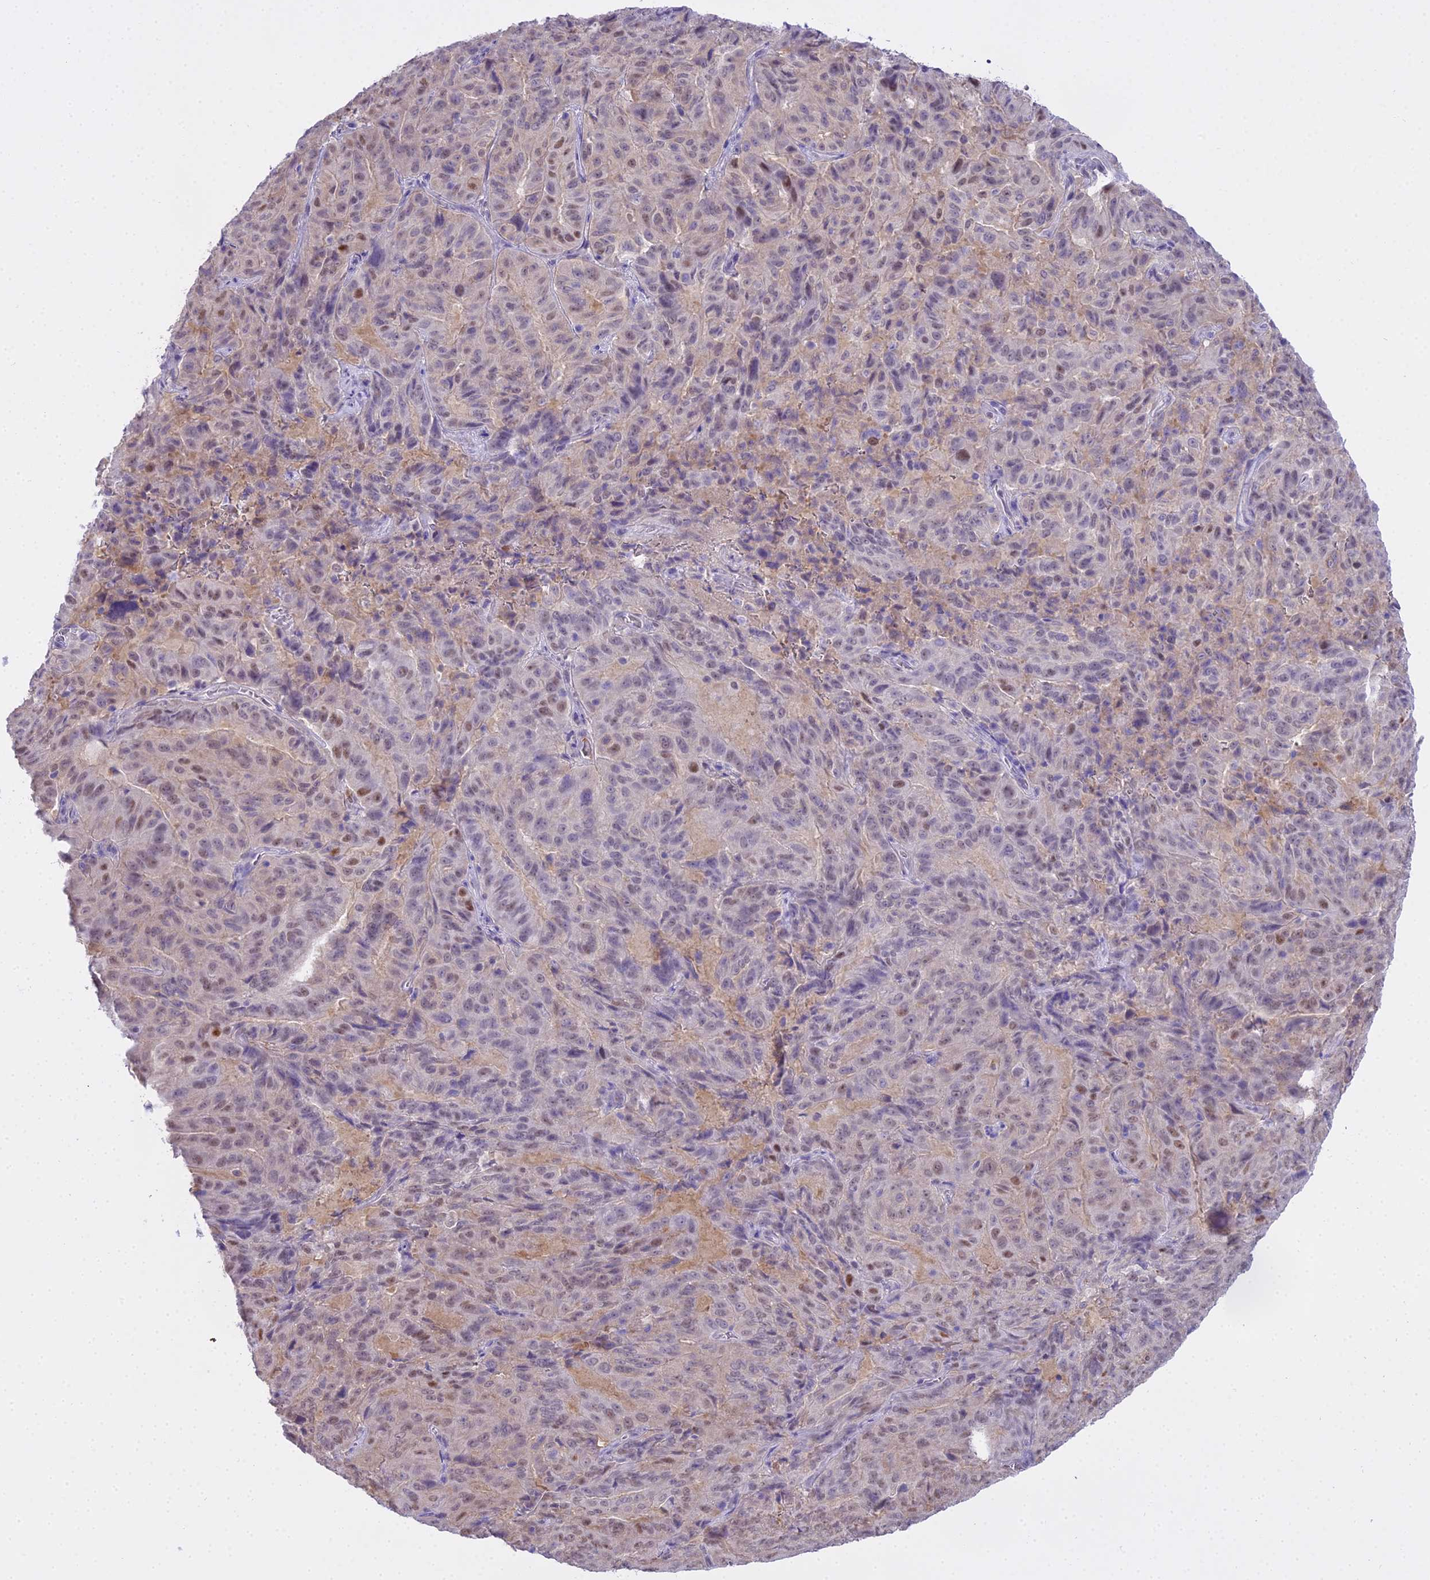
{"staining": {"intensity": "moderate", "quantity": "<25%", "location": "nuclear"}, "tissue": "pancreatic cancer", "cell_type": "Tumor cells", "image_type": "cancer", "snomed": [{"axis": "morphology", "description": "Adenocarcinoma, NOS"}, {"axis": "topography", "description": "Pancreas"}], "caption": "Immunohistochemical staining of pancreatic cancer (adenocarcinoma) reveals moderate nuclear protein staining in about <25% of tumor cells. (DAB (3,3'-diaminobenzidine) IHC, brown staining for protein, blue staining for nuclei).", "gene": "MAT2A", "patient": {"sex": "male", "age": 63}}